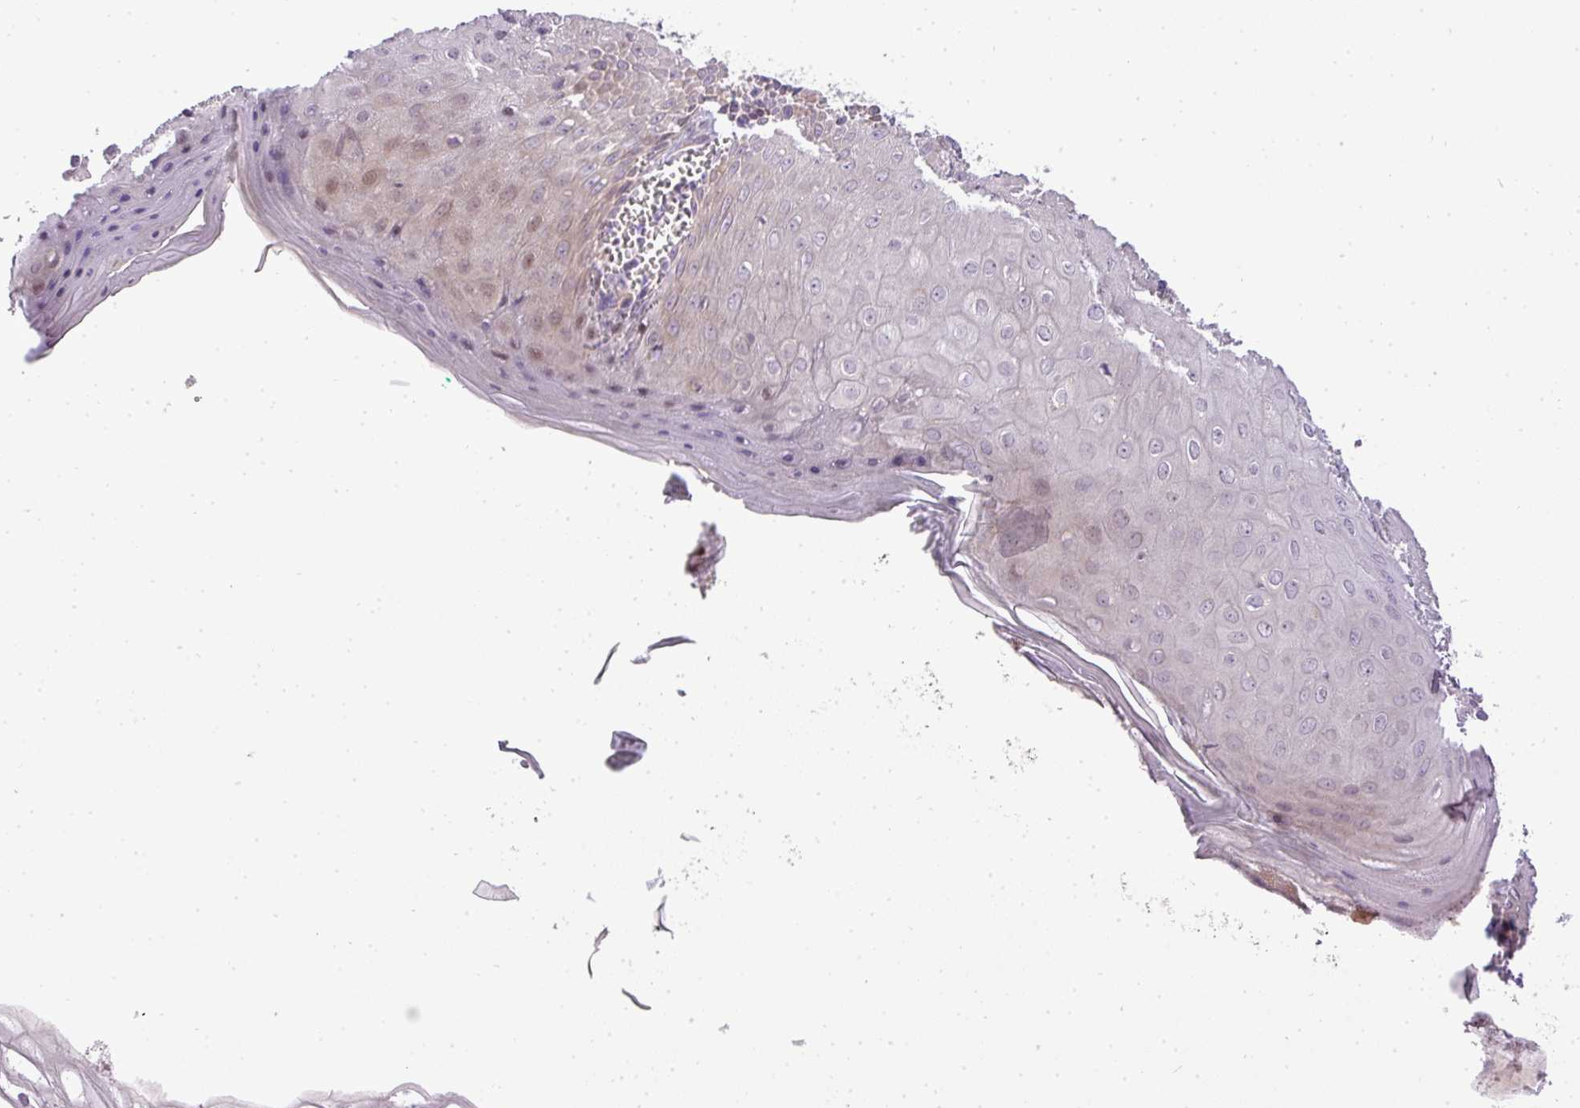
{"staining": {"intensity": "weak", "quantity": "25%-75%", "location": "cytoplasmic/membranous"}, "tissue": "skin", "cell_type": "Epidermal cells", "image_type": "normal", "snomed": [{"axis": "morphology", "description": "Normal tissue, NOS"}, {"axis": "topography", "description": "Anal"}], "caption": "A brown stain labels weak cytoplasmic/membranous positivity of a protein in epidermal cells of benign skin.", "gene": "ZDHHC1", "patient": {"sex": "male", "age": 80}}